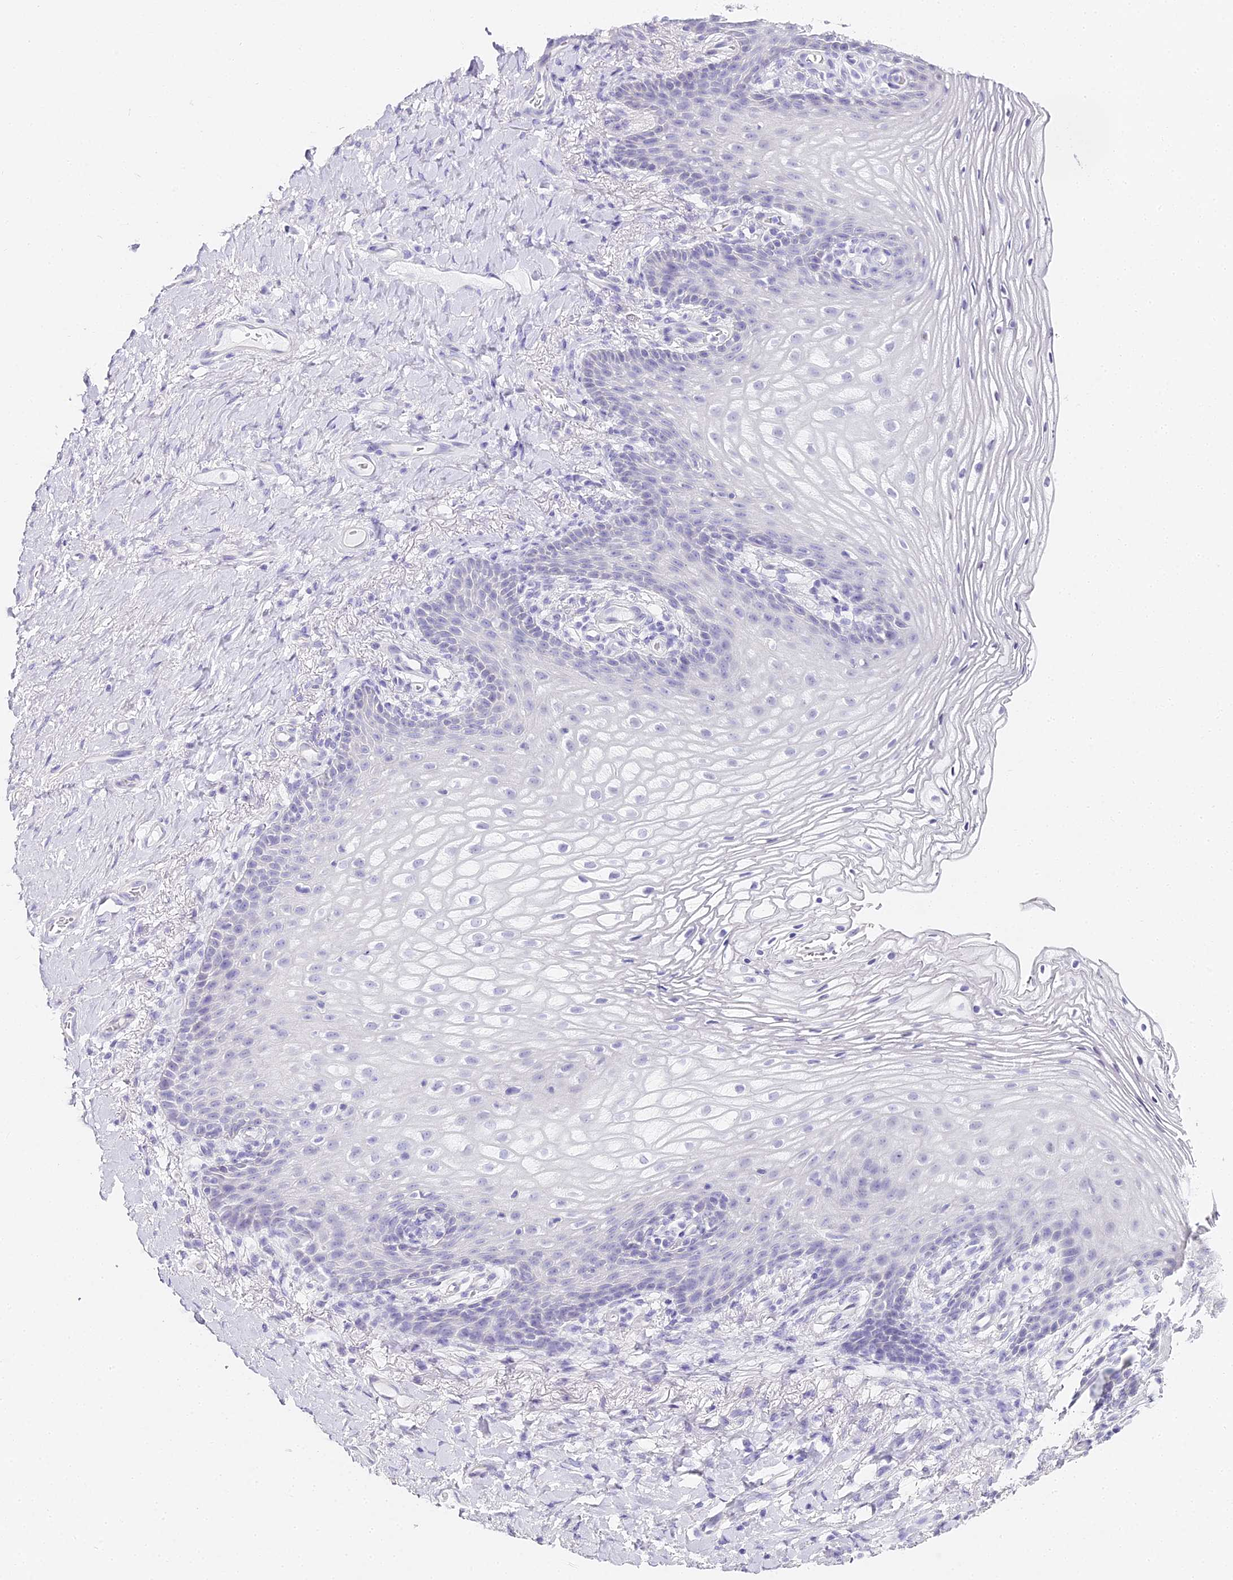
{"staining": {"intensity": "negative", "quantity": "none", "location": "none"}, "tissue": "vagina", "cell_type": "Squamous epithelial cells", "image_type": "normal", "snomed": [{"axis": "morphology", "description": "Normal tissue, NOS"}, {"axis": "topography", "description": "Vagina"}], "caption": "This micrograph is of unremarkable vagina stained with immunohistochemistry (IHC) to label a protein in brown with the nuclei are counter-stained blue. There is no expression in squamous epithelial cells. Brightfield microscopy of IHC stained with DAB (3,3'-diaminobenzidine) (brown) and hematoxylin (blue), captured at high magnification.", "gene": "ABHD14A", "patient": {"sex": "female", "age": 60}}